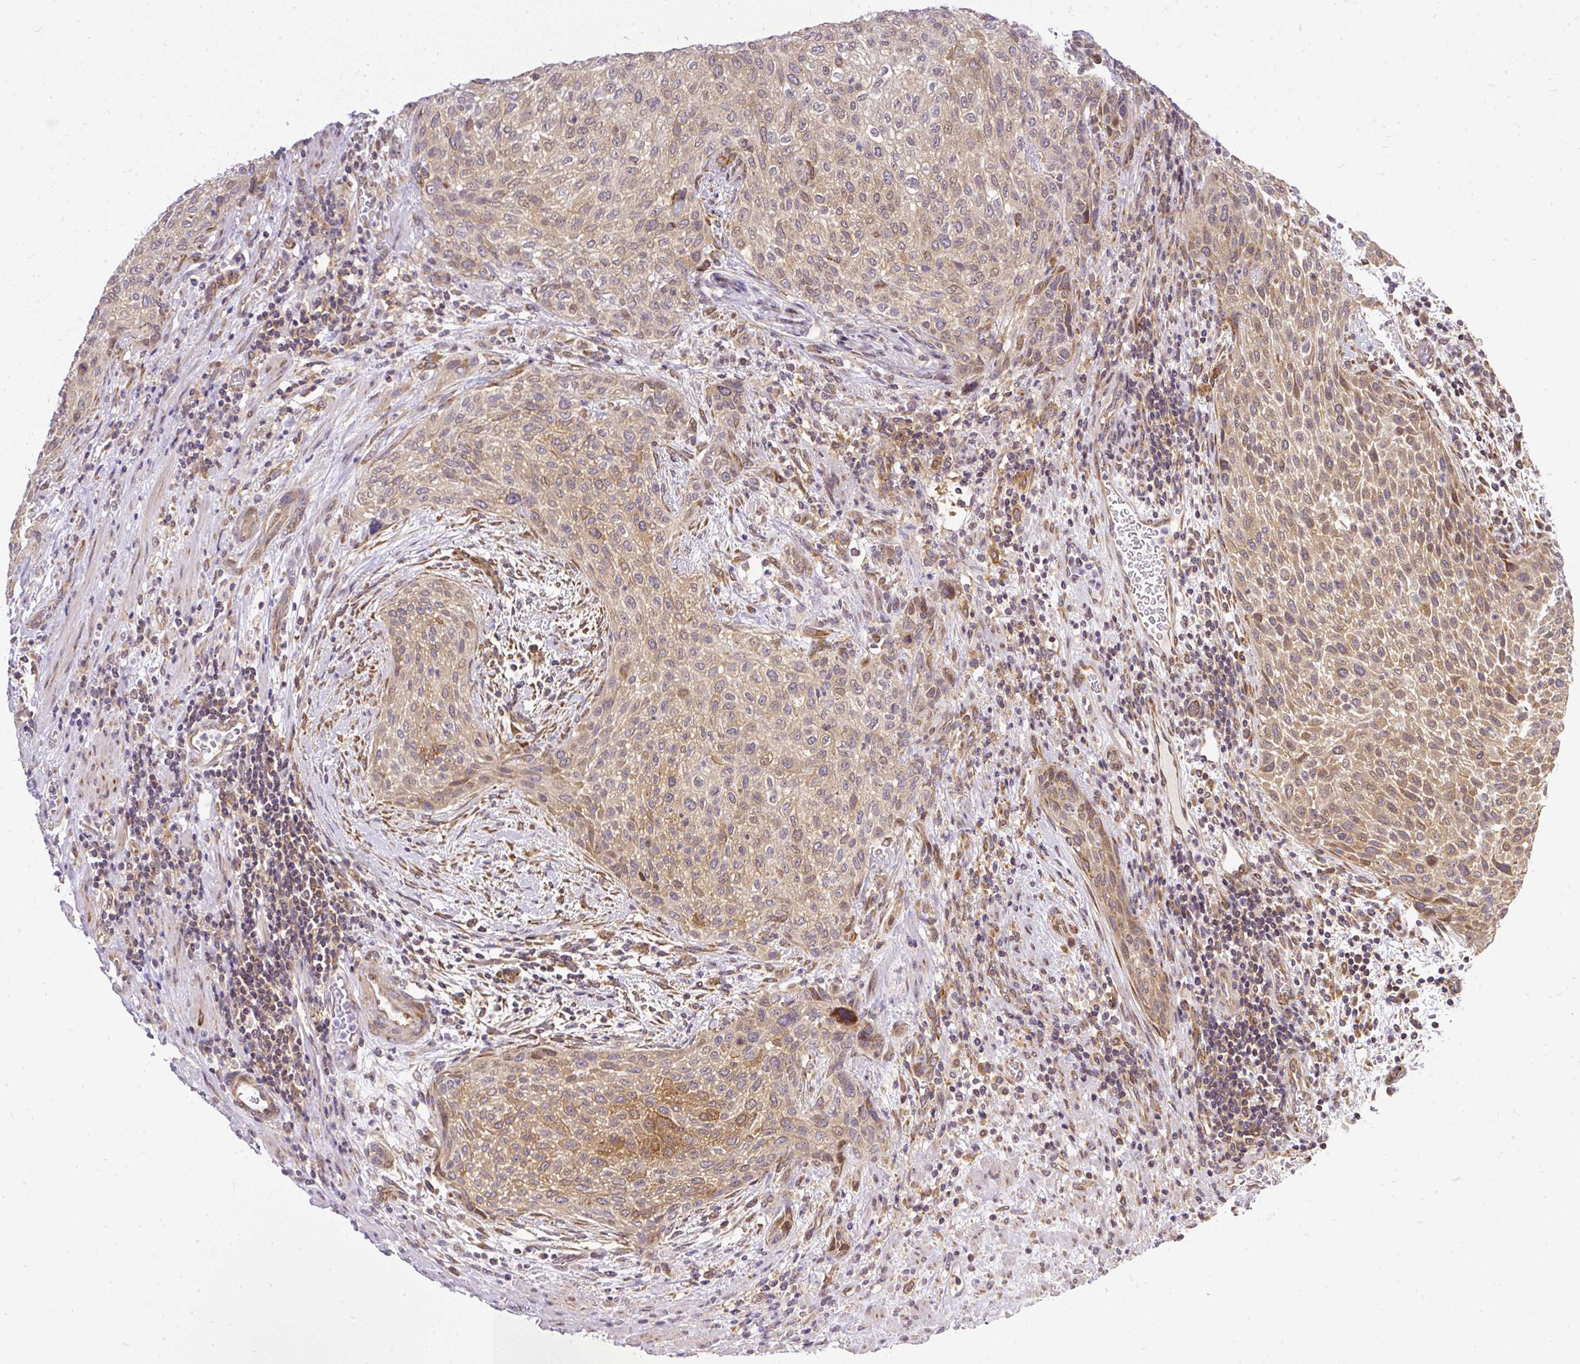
{"staining": {"intensity": "moderate", "quantity": "25%-75%", "location": "cytoplasmic/membranous,nuclear"}, "tissue": "urothelial cancer", "cell_type": "Tumor cells", "image_type": "cancer", "snomed": [{"axis": "morphology", "description": "Urothelial carcinoma, High grade"}, {"axis": "topography", "description": "Urinary bladder"}], "caption": "Approximately 25%-75% of tumor cells in urothelial carcinoma (high-grade) show moderate cytoplasmic/membranous and nuclear protein expression as visualized by brown immunohistochemical staining.", "gene": "TRIM17", "patient": {"sex": "male", "age": 35}}